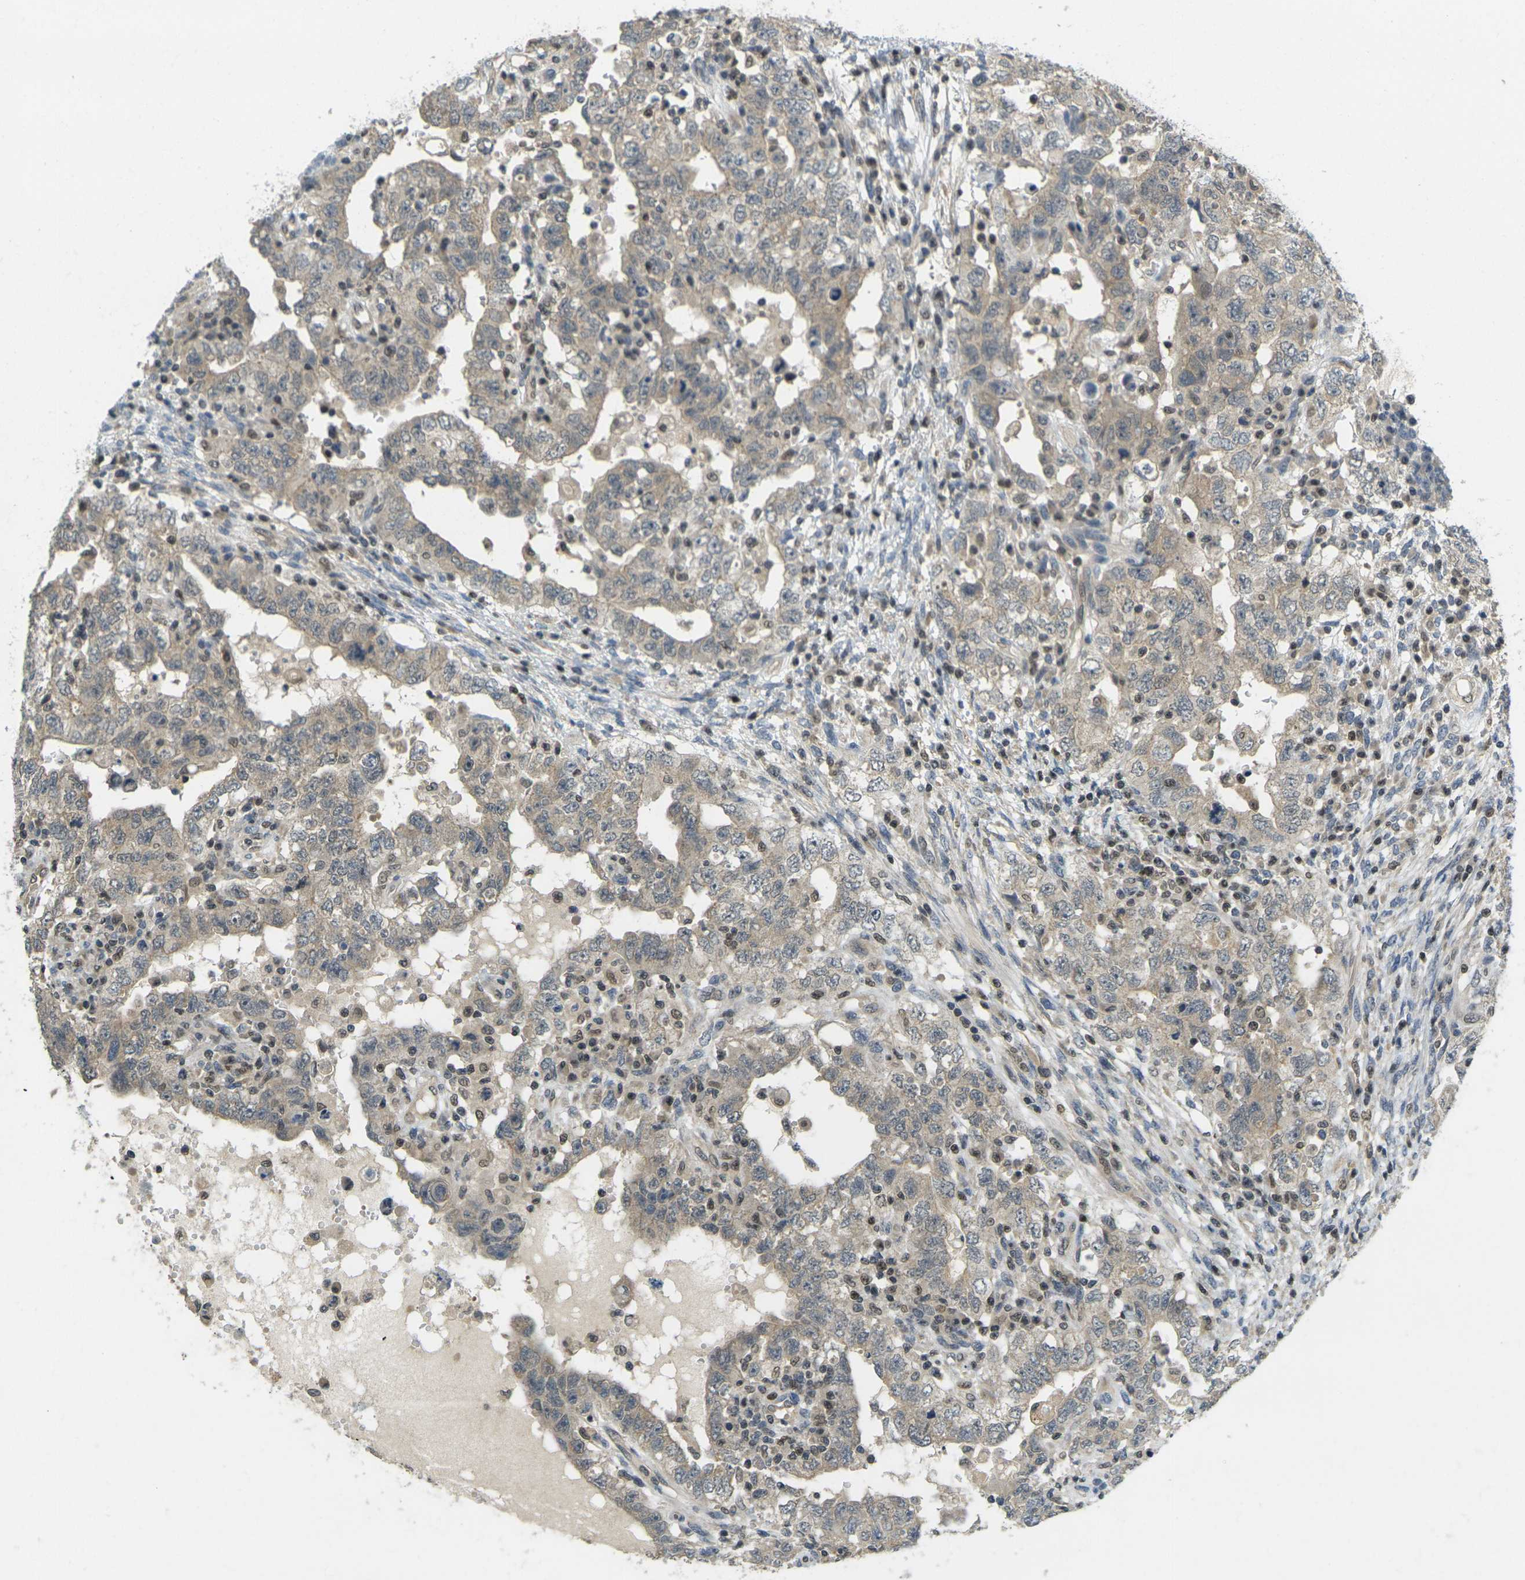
{"staining": {"intensity": "weak", "quantity": ">75%", "location": "cytoplasmic/membranous"}, "tissue": "testis cancer", "cell_type": "Tumor cells", "image_type": "cancer", "snomed": [{"axis": "morphology", "description": "Carcinoma, Embryonal, NOS"}, {"axis": "topography", "description": "Testis"}], "caption": "A high-resolution image shows IHC staining of testis cancer (embryonal carcinoma), which reveals weak cytoplasmic/membranous expression in approximately >75% of tumor cells.", "gene": "KLHL8", "patient": {"sex": "male", "age": 26}}